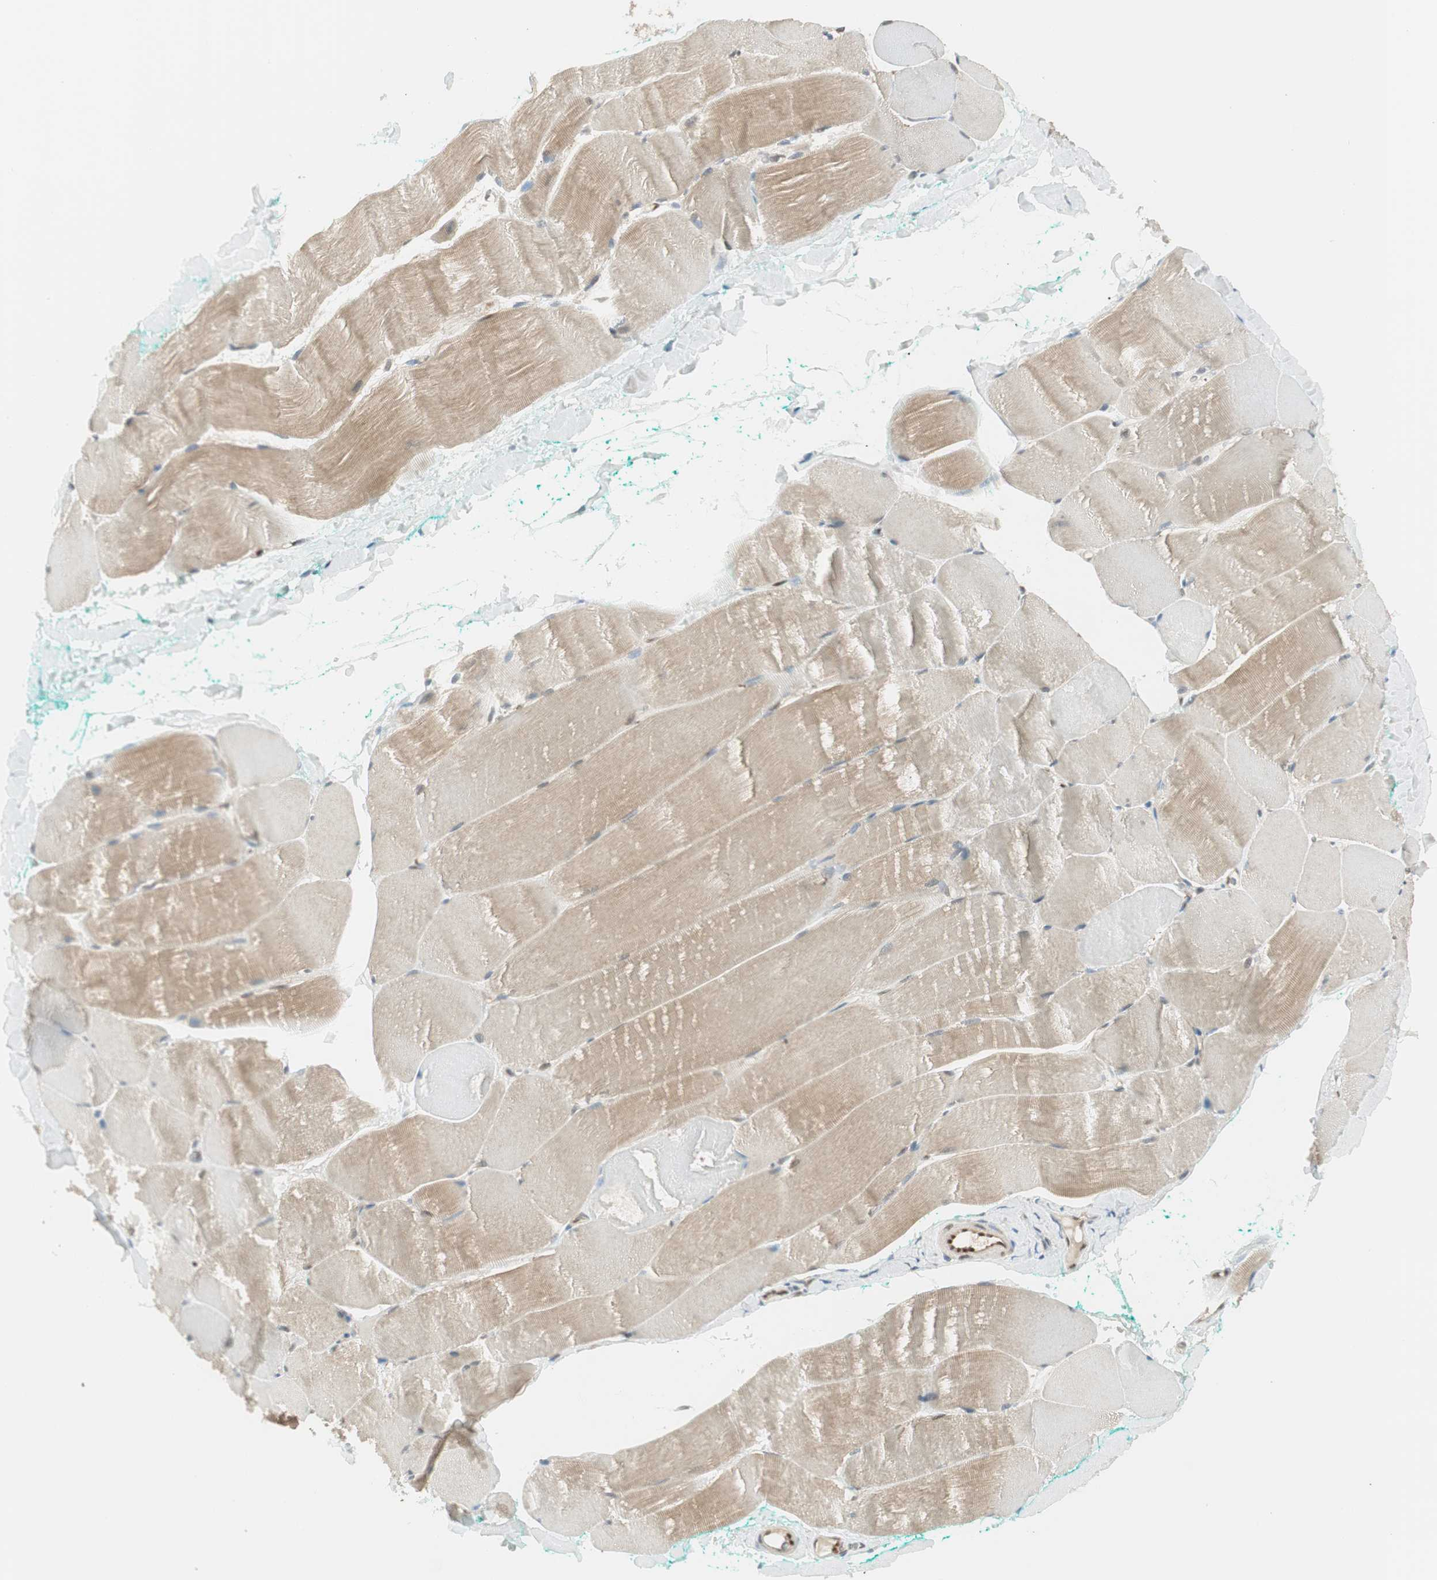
{"staining": {"intensity": "weak", "quantity": "25%-75%", "location": "cytoplasmic/membranous"}, "tissue": "skeletal muscle", "cell_type": "Myocytes", "image_type": "normal", "snomed": [{"axis": "morphology", "description": "Normal tissue, NOS"}, {"axis": "morphology", "description": "Squamous cell carcinoma, NOS"}, {"axis": "topography", "description": "Skeletal muscle"}], "caption": "Skeletal muscle stained with IHC exhibits weak cytoplasmic/membranous staining in about 25%-75% of myocytes.", "gene": "LTA4H", "patient": {"sex": "male", "age": 51}}